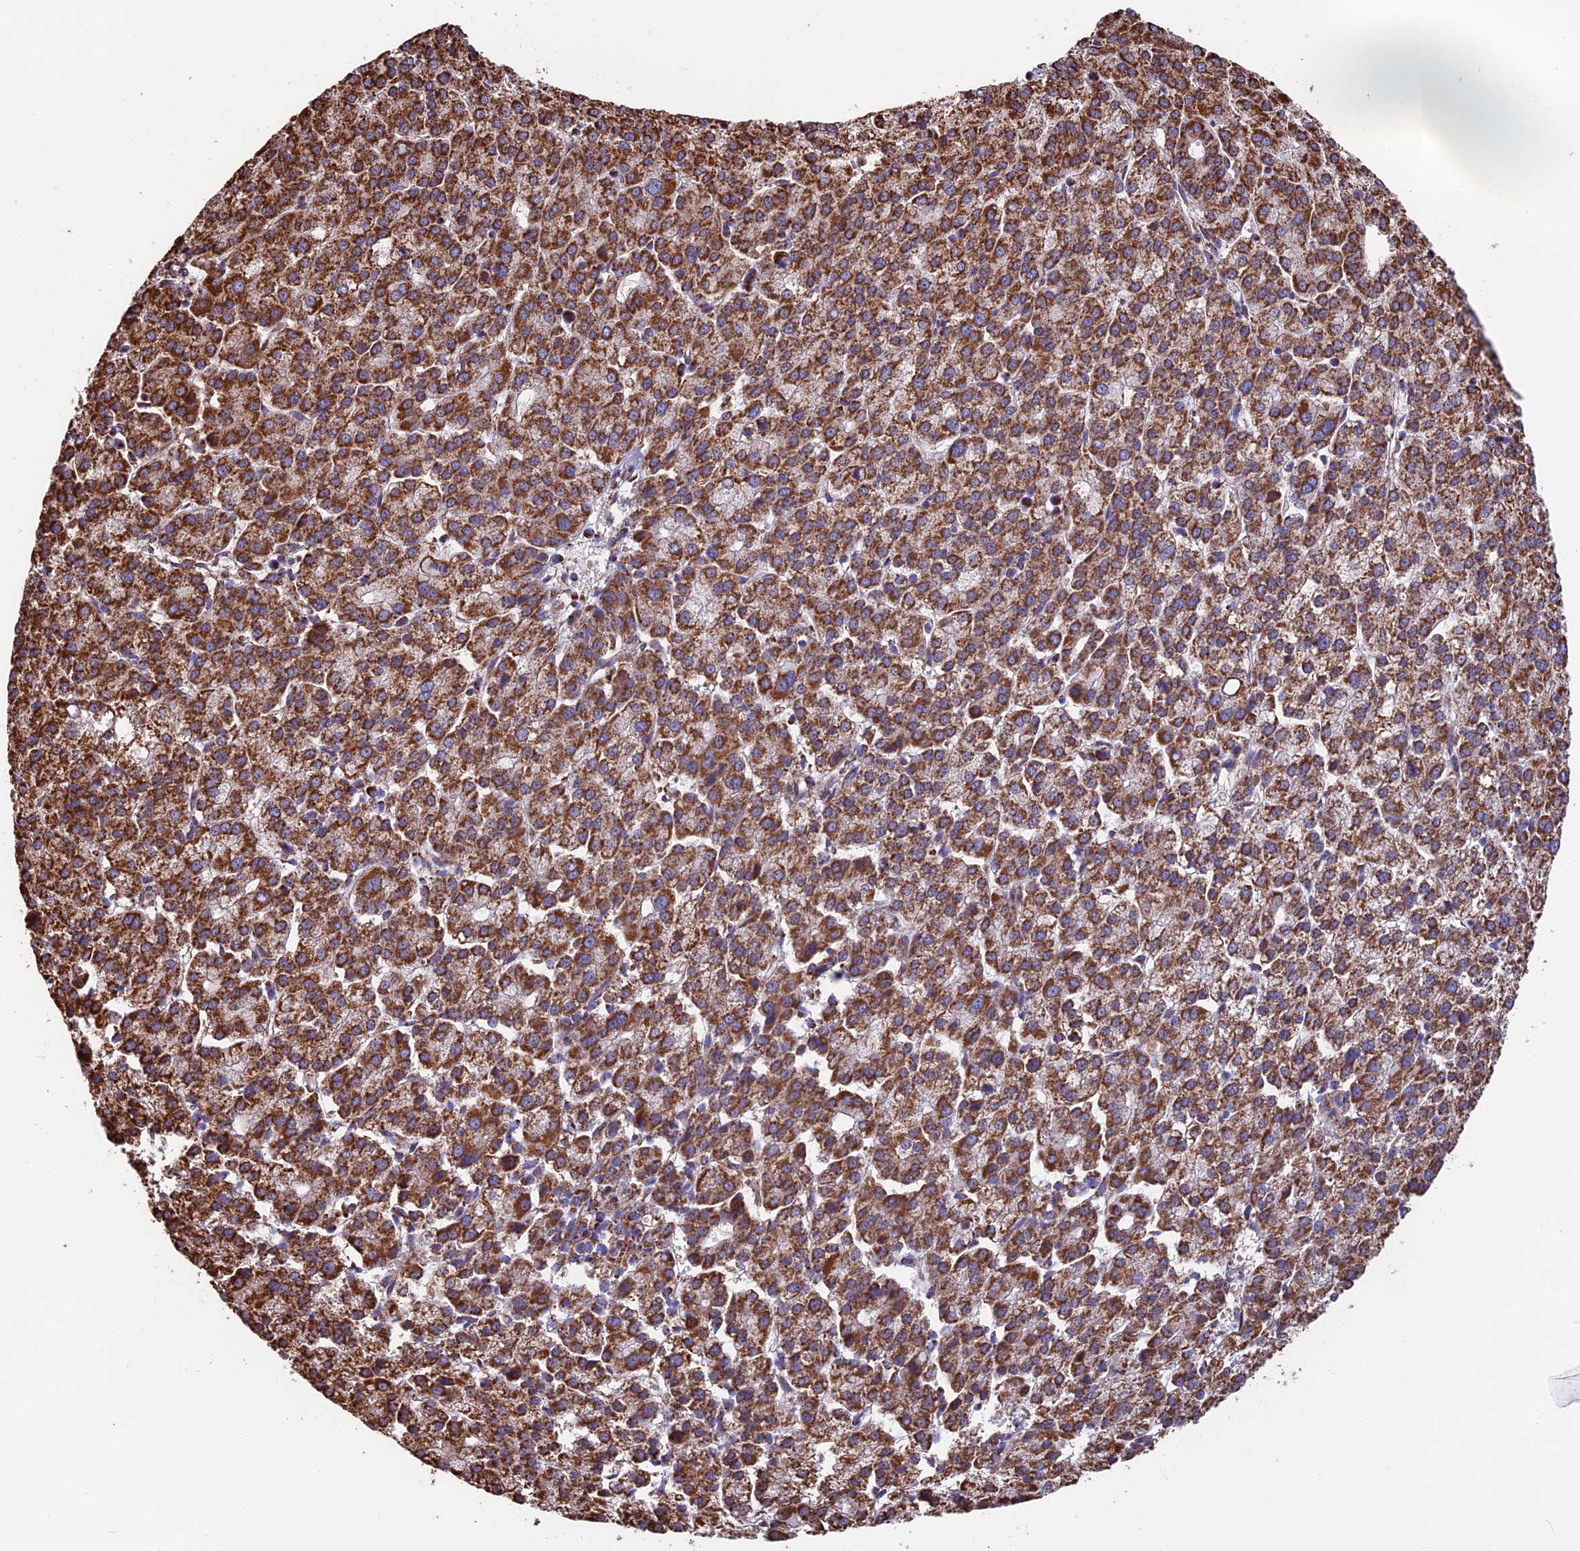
{"staining": {"intensity": "strong", "quantity": ">75%", "location": "cytoplasmic/membranous"}, "tissue": "liver cancer", "cell_type": "Tumor cells", "image_type": "cancer", "snomed": [{"axis": "morphology", "description": "Carcinoma, Hepatocellular, NOS"}, {"axis": "topography", "description": "Liver"}], "caption": "A micrograph of human liver cancer (hepatocellular carcinoma) stained for a protein demonstrates strong cytoplasmic/membranous brown staining in tumor cells. Nuclei are stained in blue.", "gene": "CS", "patient": {"sex": "female", "age": 58}}